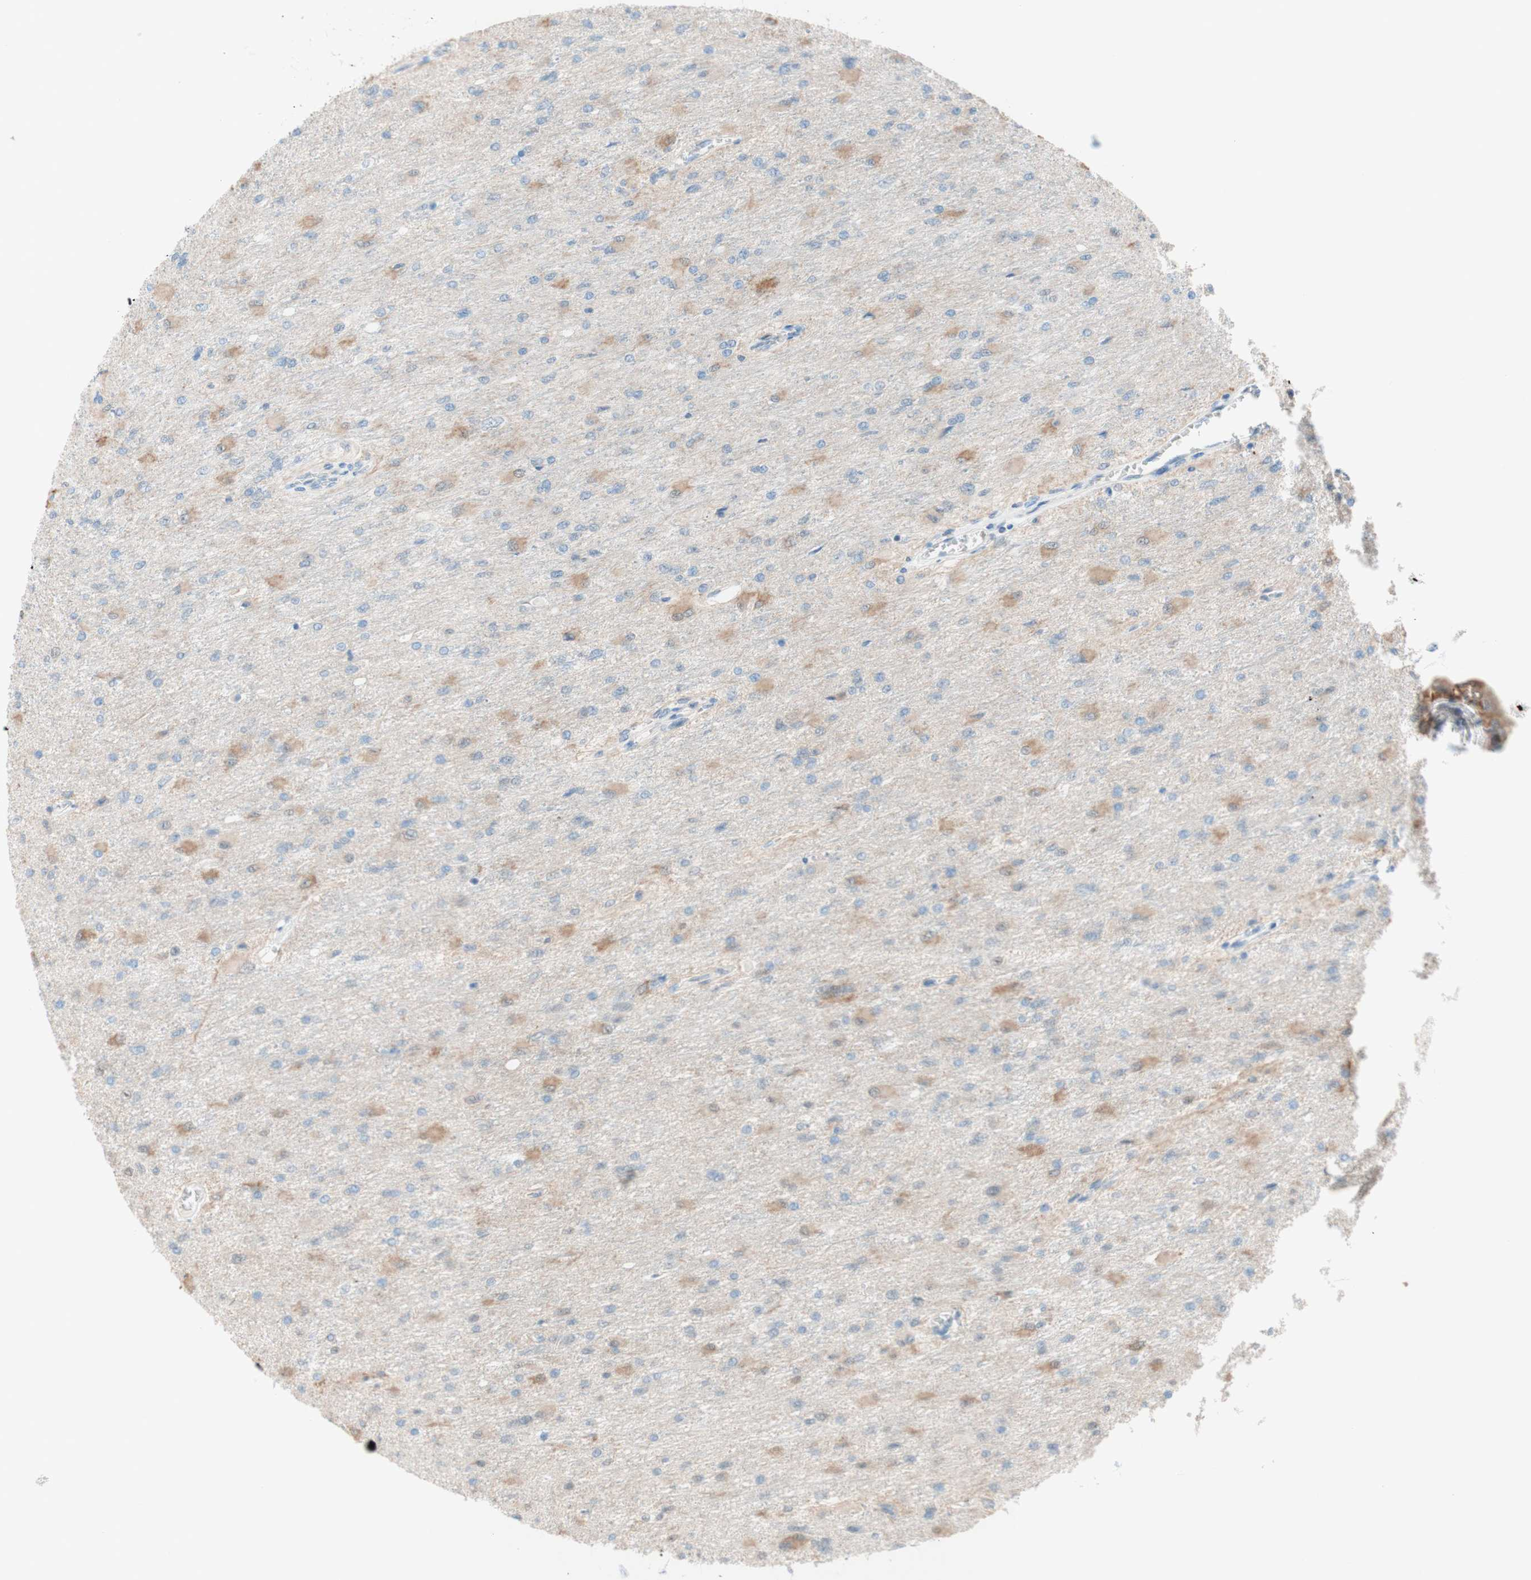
{"staining": {"intensity": "weak", "quantity": "<25%", "location": "cytoplasmic/membranous"}, "tissue": "glioma", "cell_type": "Tumor cells", "image_type": "cancer", "snomed": [{"axis": "morphology", "description": "Glioma, malignant, High grade"}, {"axis": "topography", "description": "Cerebral cortex"}], "caption": "A high-resolution micrograph shows immunohistochemistry (IHC) staining of glioma, which demonstrates no significant expression in tumor cells. (DAB (3,3'-diaminobenzidine) IHC, high magnification).", "gene": "JPH1", "patient": {"sex": "female", "age": 36}}